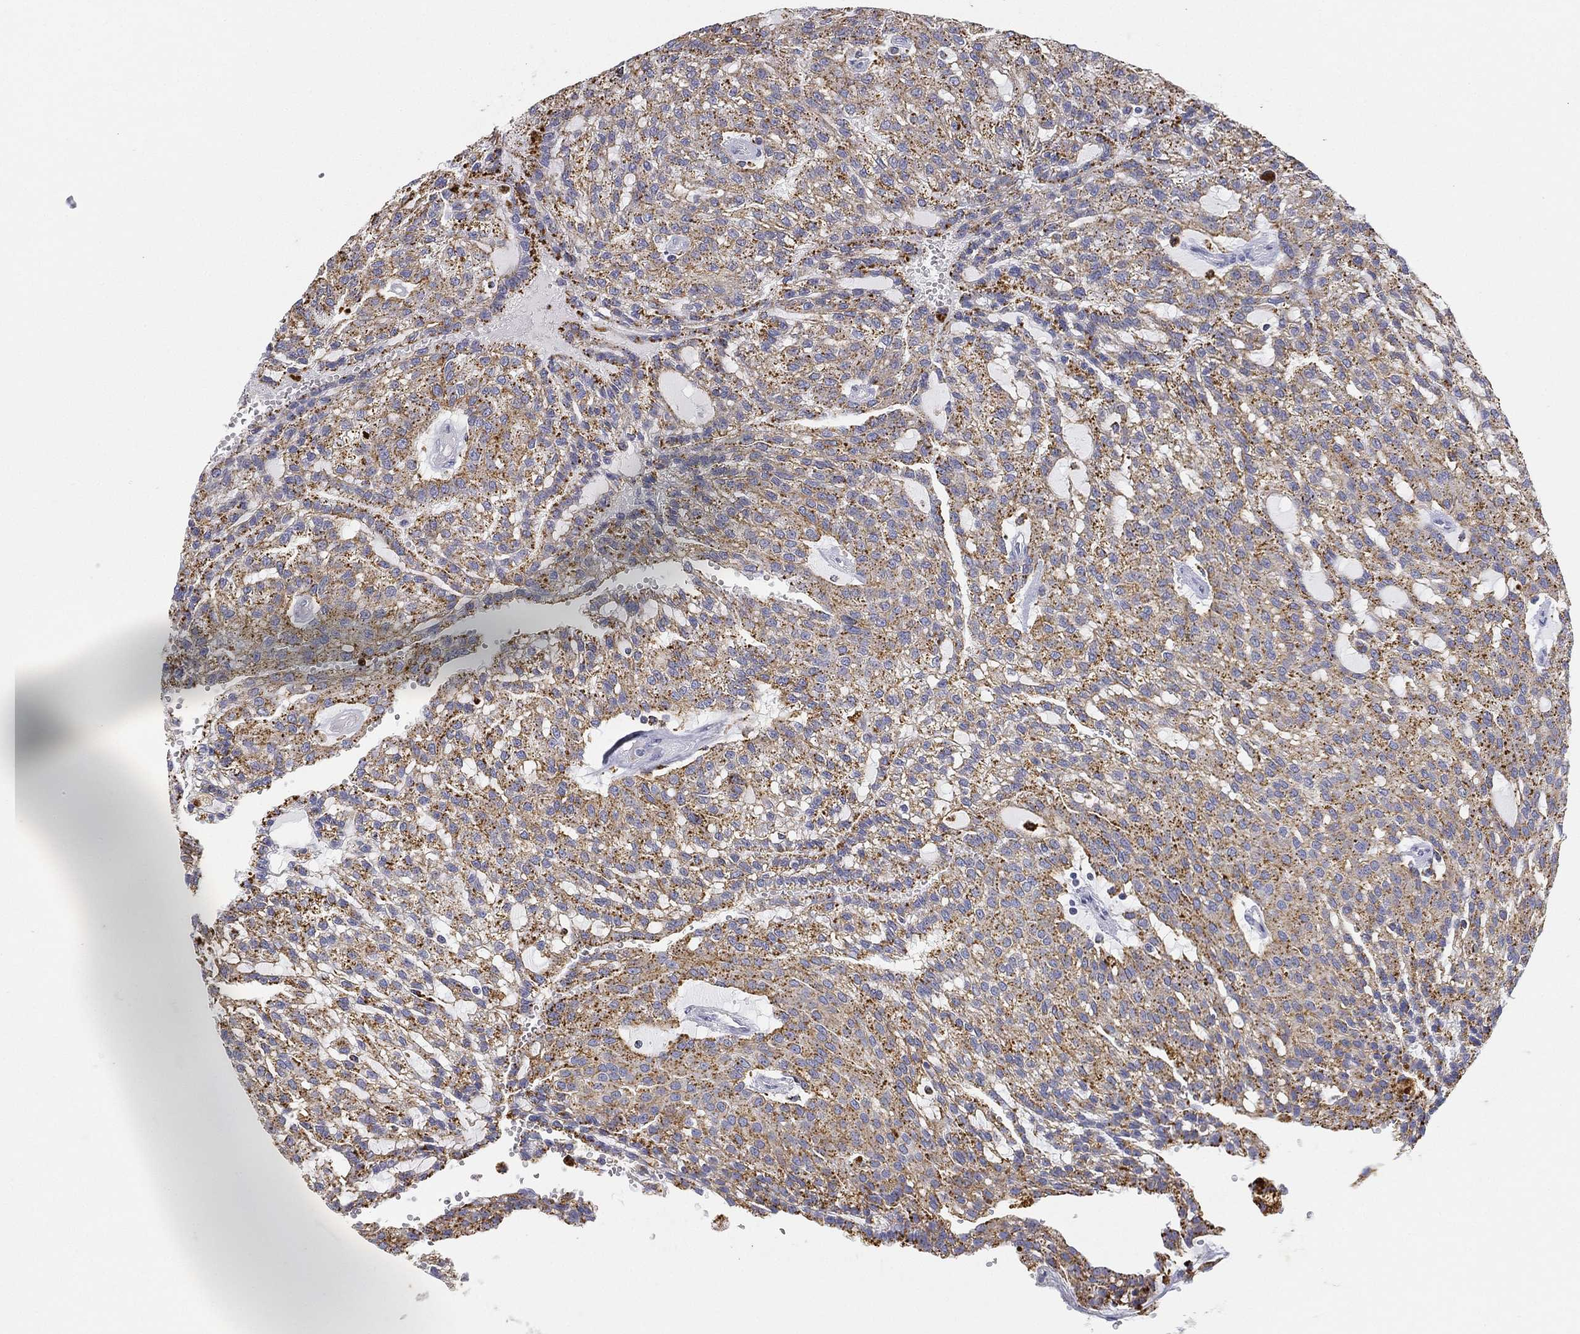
{"staining": {"intensity": "moderate", "quantity": ">75%", "location": "cytoplasmic/membranous"}, "tissue": "renal cancer", "cell_type": "Tumor cells", "image_type": "cancer", "snomed": [{"axis": "morphology", "description": "Adenocarcinoma, NOS"}, {"axis": "topography", "description": "Kidney"}], "caption": "Renal cancer tissue demonstrates moderate cytoplasmic/membranous expression in approximately >75% of tumor cells, visualized by immunohistochemistry.", "gene": "NPC2", "patient": {"sex": "male", "age": 63}}